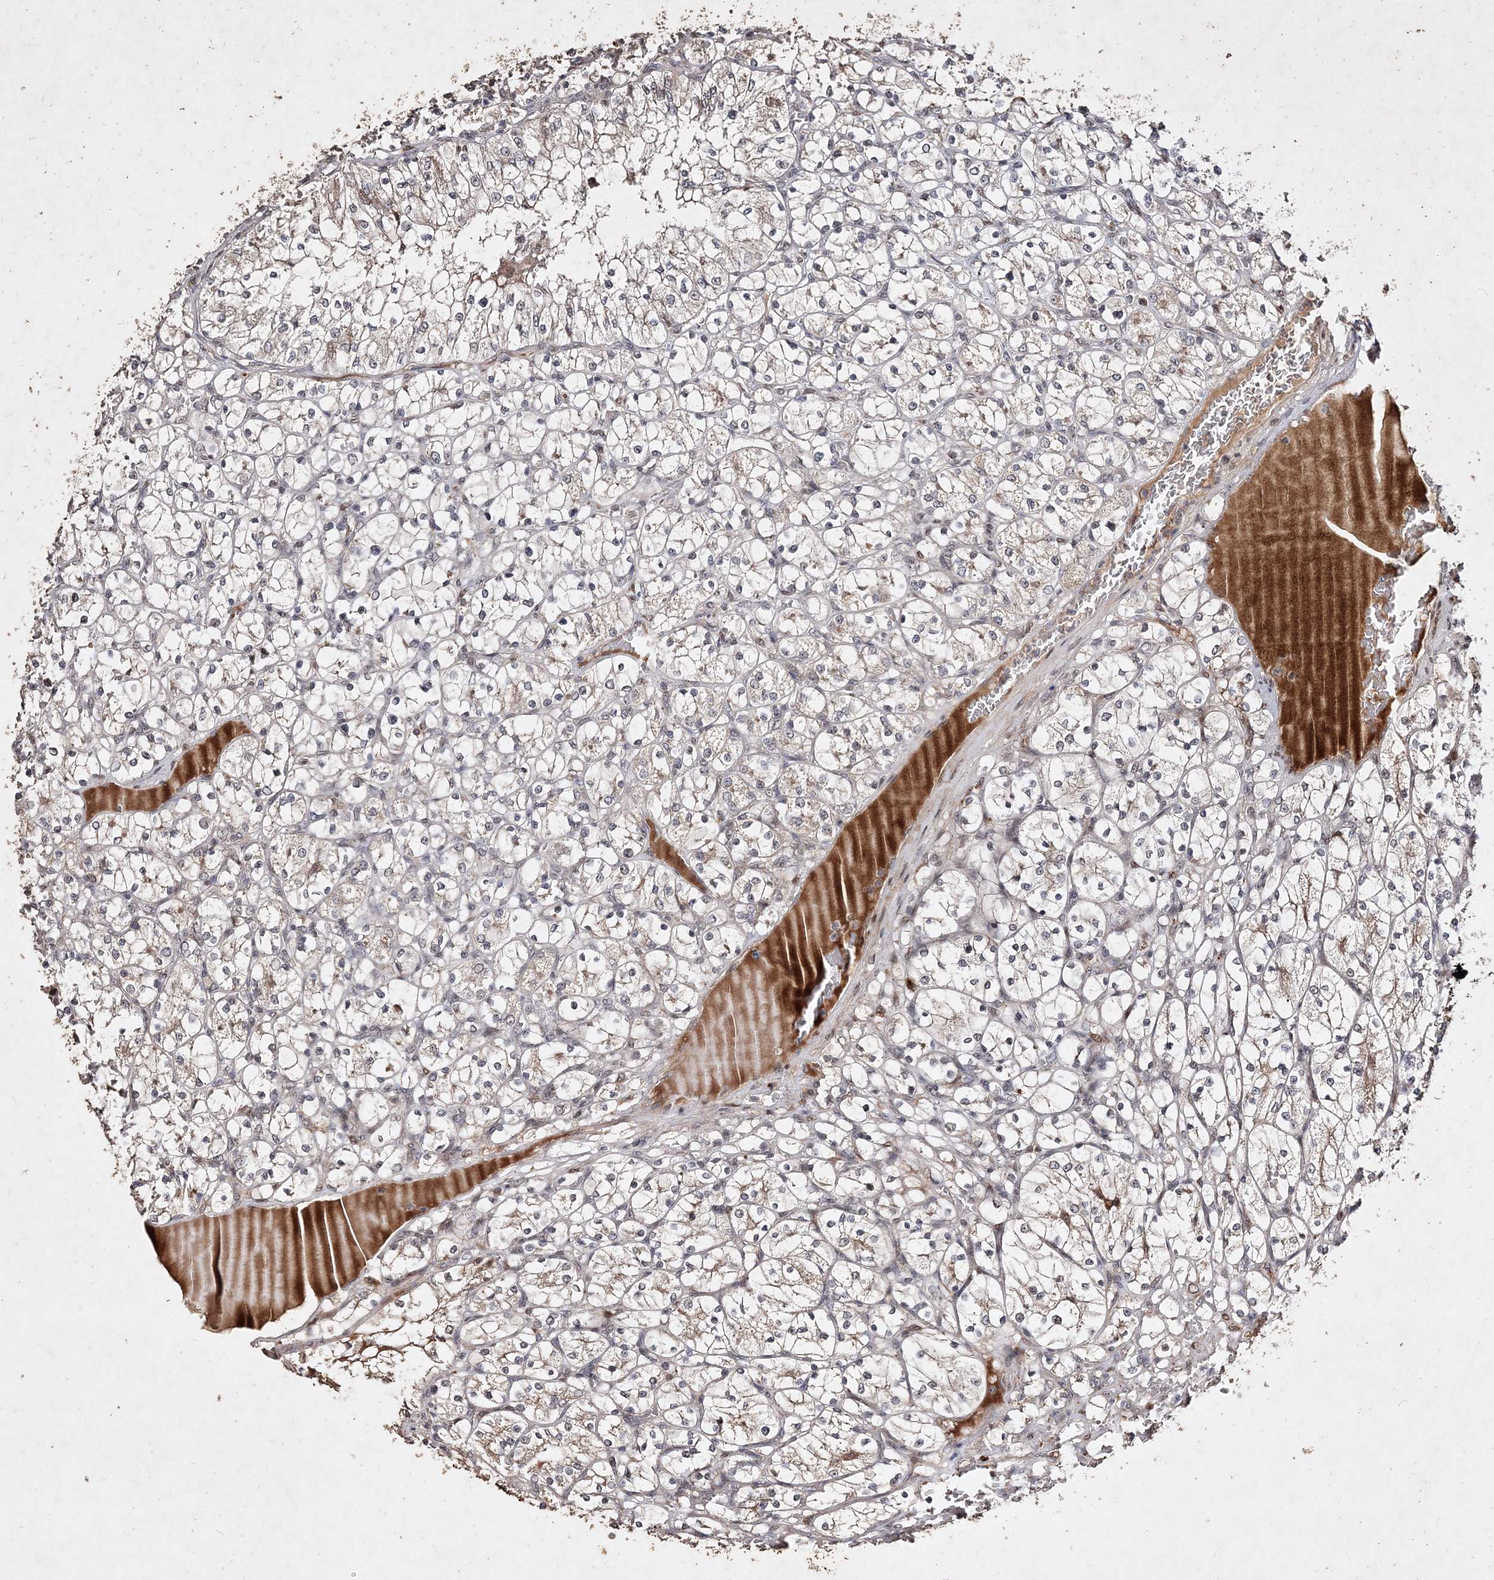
{"staining": {"intensity": "moderate", "quantity": "<25%", "location": "cytoplasmic/membranous"}, "tissue": "renal cancer", "cell_type": "Tumor cells", "image_type": "cancer", "snomed": [{"axis": "morphology", "description": "Adenocarcinoma, NOS"}, {"axis": "topography", "description": "Kidney"}], "caption": "This is a histology image of immunohistochemistry staining of renal cancer, which shows moderate expression in the cytoplasmic/membranous of tumor cells.", "gene": "C3orf38", "patient": {"sex": "female", "age": 69}}